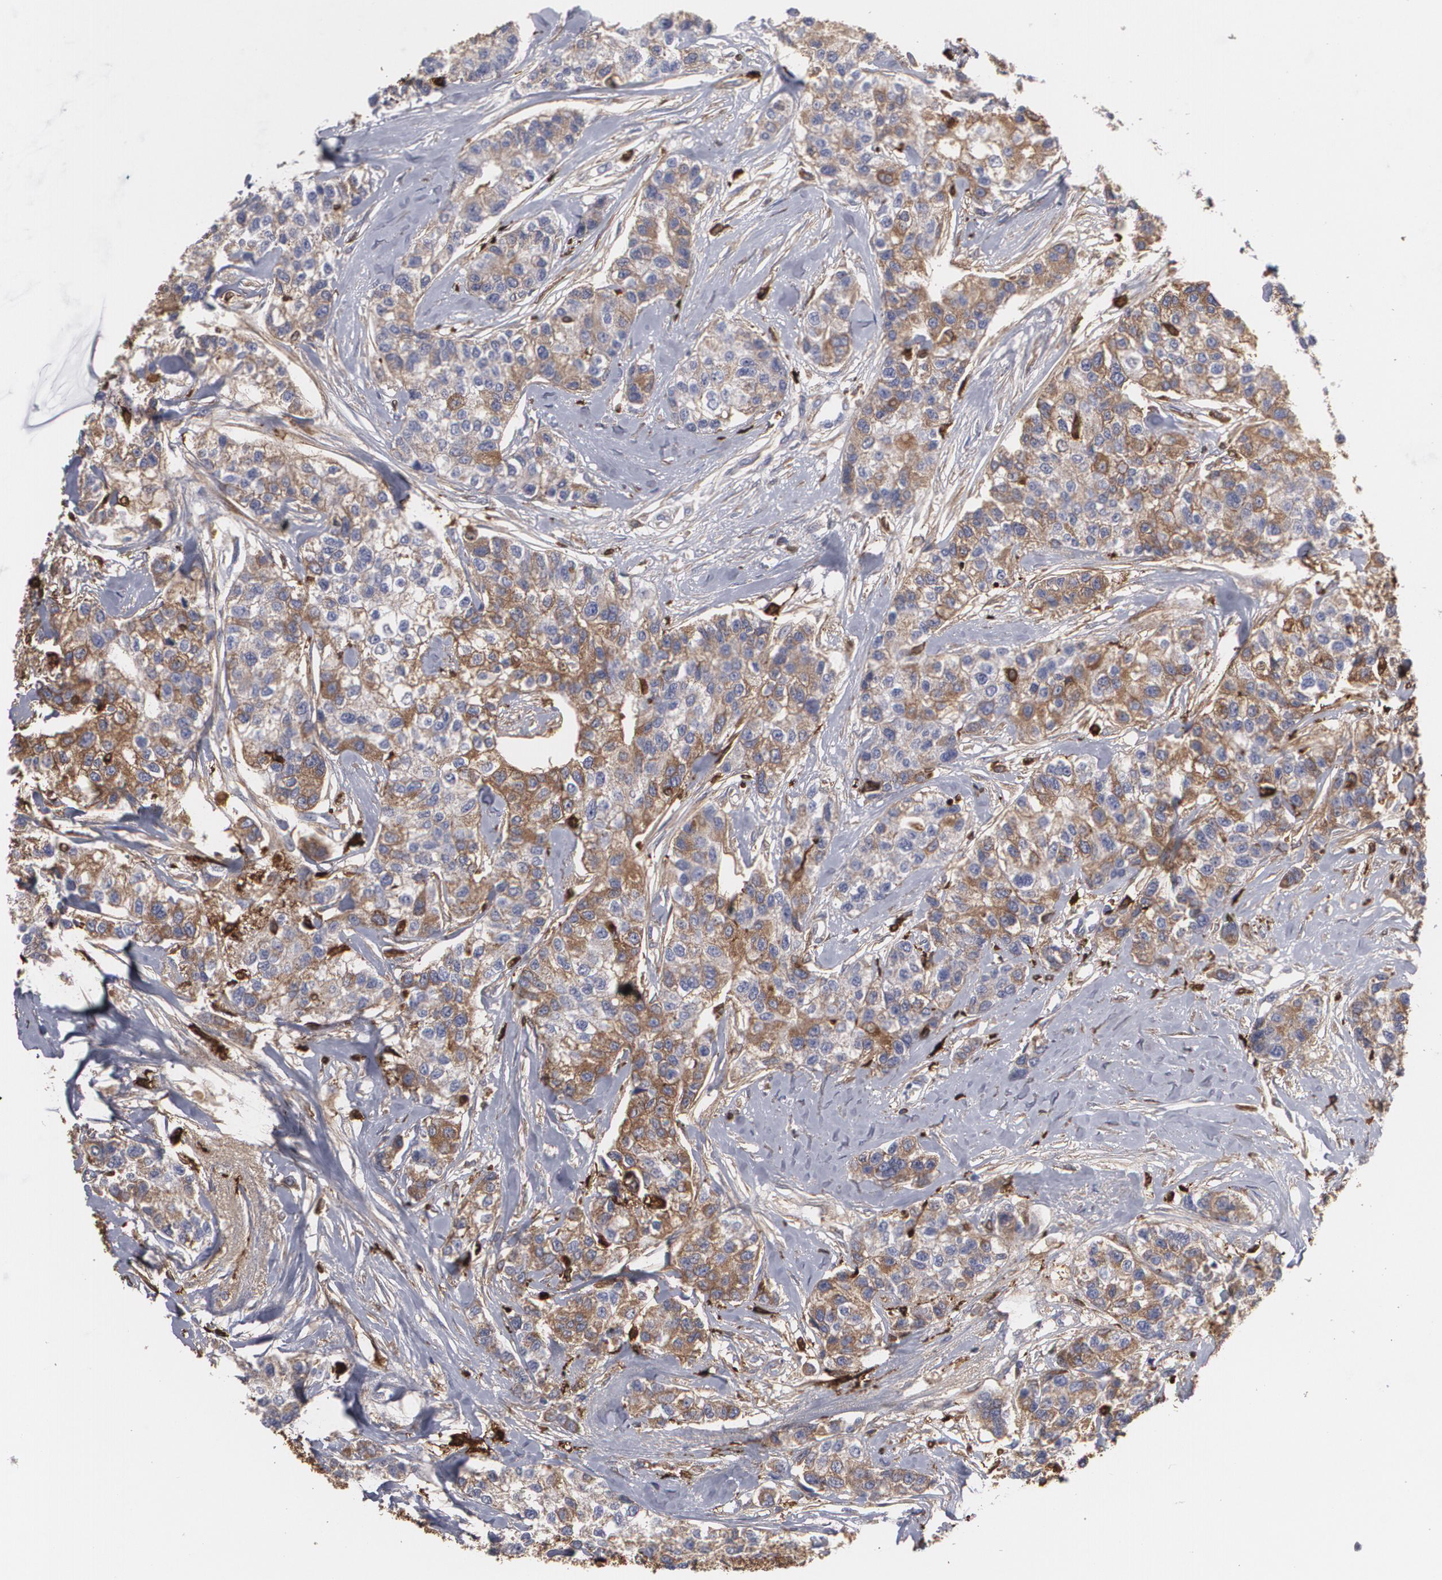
{"staining": {"intensity": "moderate", "quantity": ">75%", "location": "cytoplasmic/membranous"}, "tissue": "breast cancer", "cell_type": "Tumor cells", "image_type": "cancer", "snomed": [{"axis": "morphology", "description": "Duct carcinoma"}, {"axis": "topography", "description": "Breast"}], "caption": "Breast cancer (intraductal carcinoma) stained with DAB (3,3'-diaminobenzidine) immunohistochemistry (IHC) displays medium levels of moderate cytoplasmic/membranous expression in about >75% of tumor cells.", "gene": "ODC1", "patient": {"sex": "female", "age": 51}}